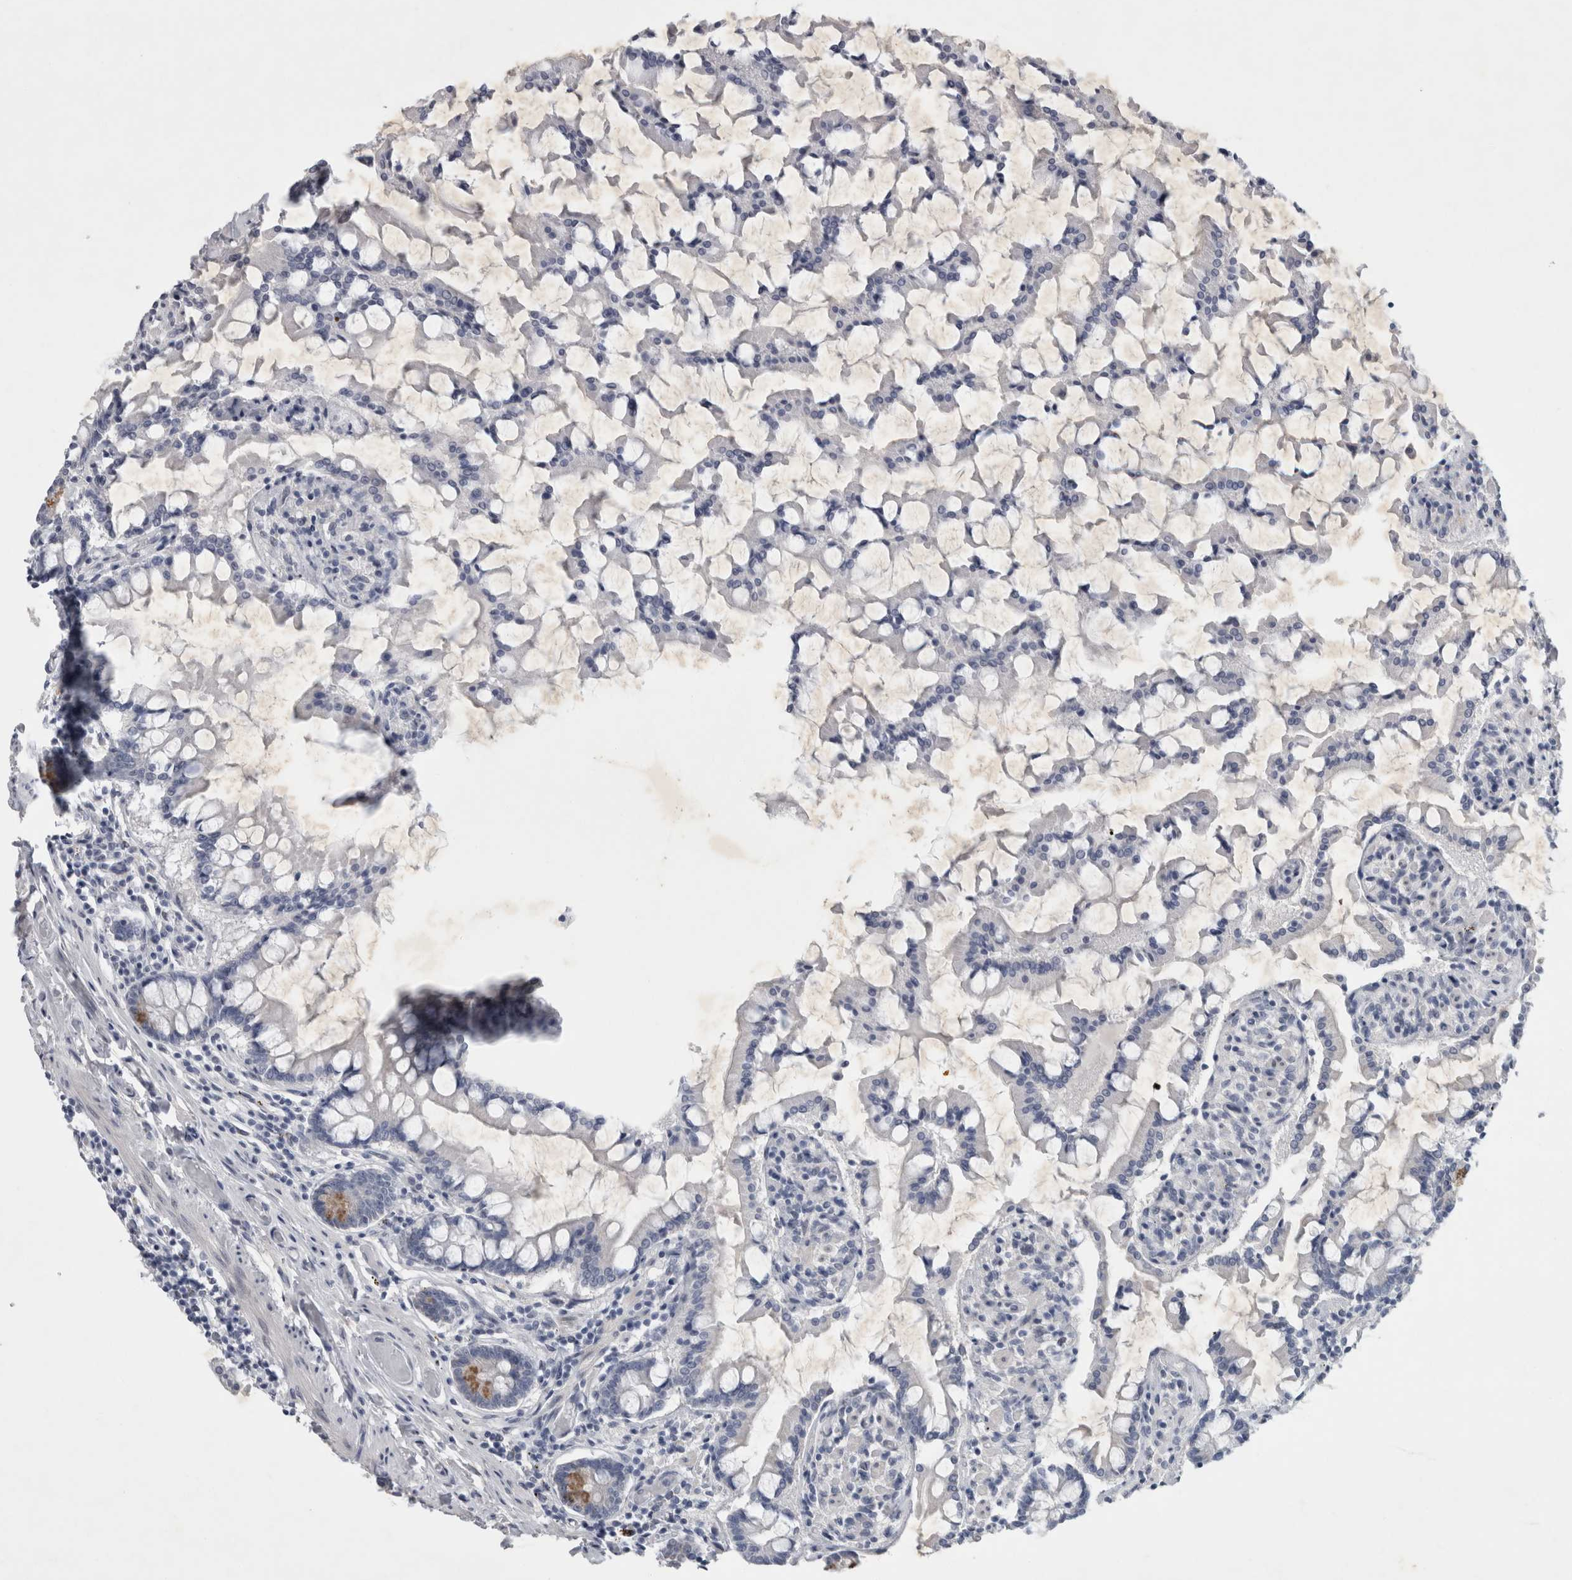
{"staining": {"intensity": "moderate", "quantity": "<25%", "location": "cytoplasmic/membranous"}, "tissue": "small intestine", "cell_type": "Glandular cells", "image_type": "normal", "snomed": [{"axis": "morphology", "description": "Normal tissue, NOS"}, {"axis": "topography", "description": "Small intestine"}], "caption": "DAB immunohistochemical staining of benign human small intestine shows moderate cytoplasmic/membranous protein staining in about <25% of glandular cells. (DAB (3,3'-diaminobenzidine) IHC with brightfield microscopy, high magnification).", "gene": "FXYD7", "patient": {"sex": "male", "age": 41}}